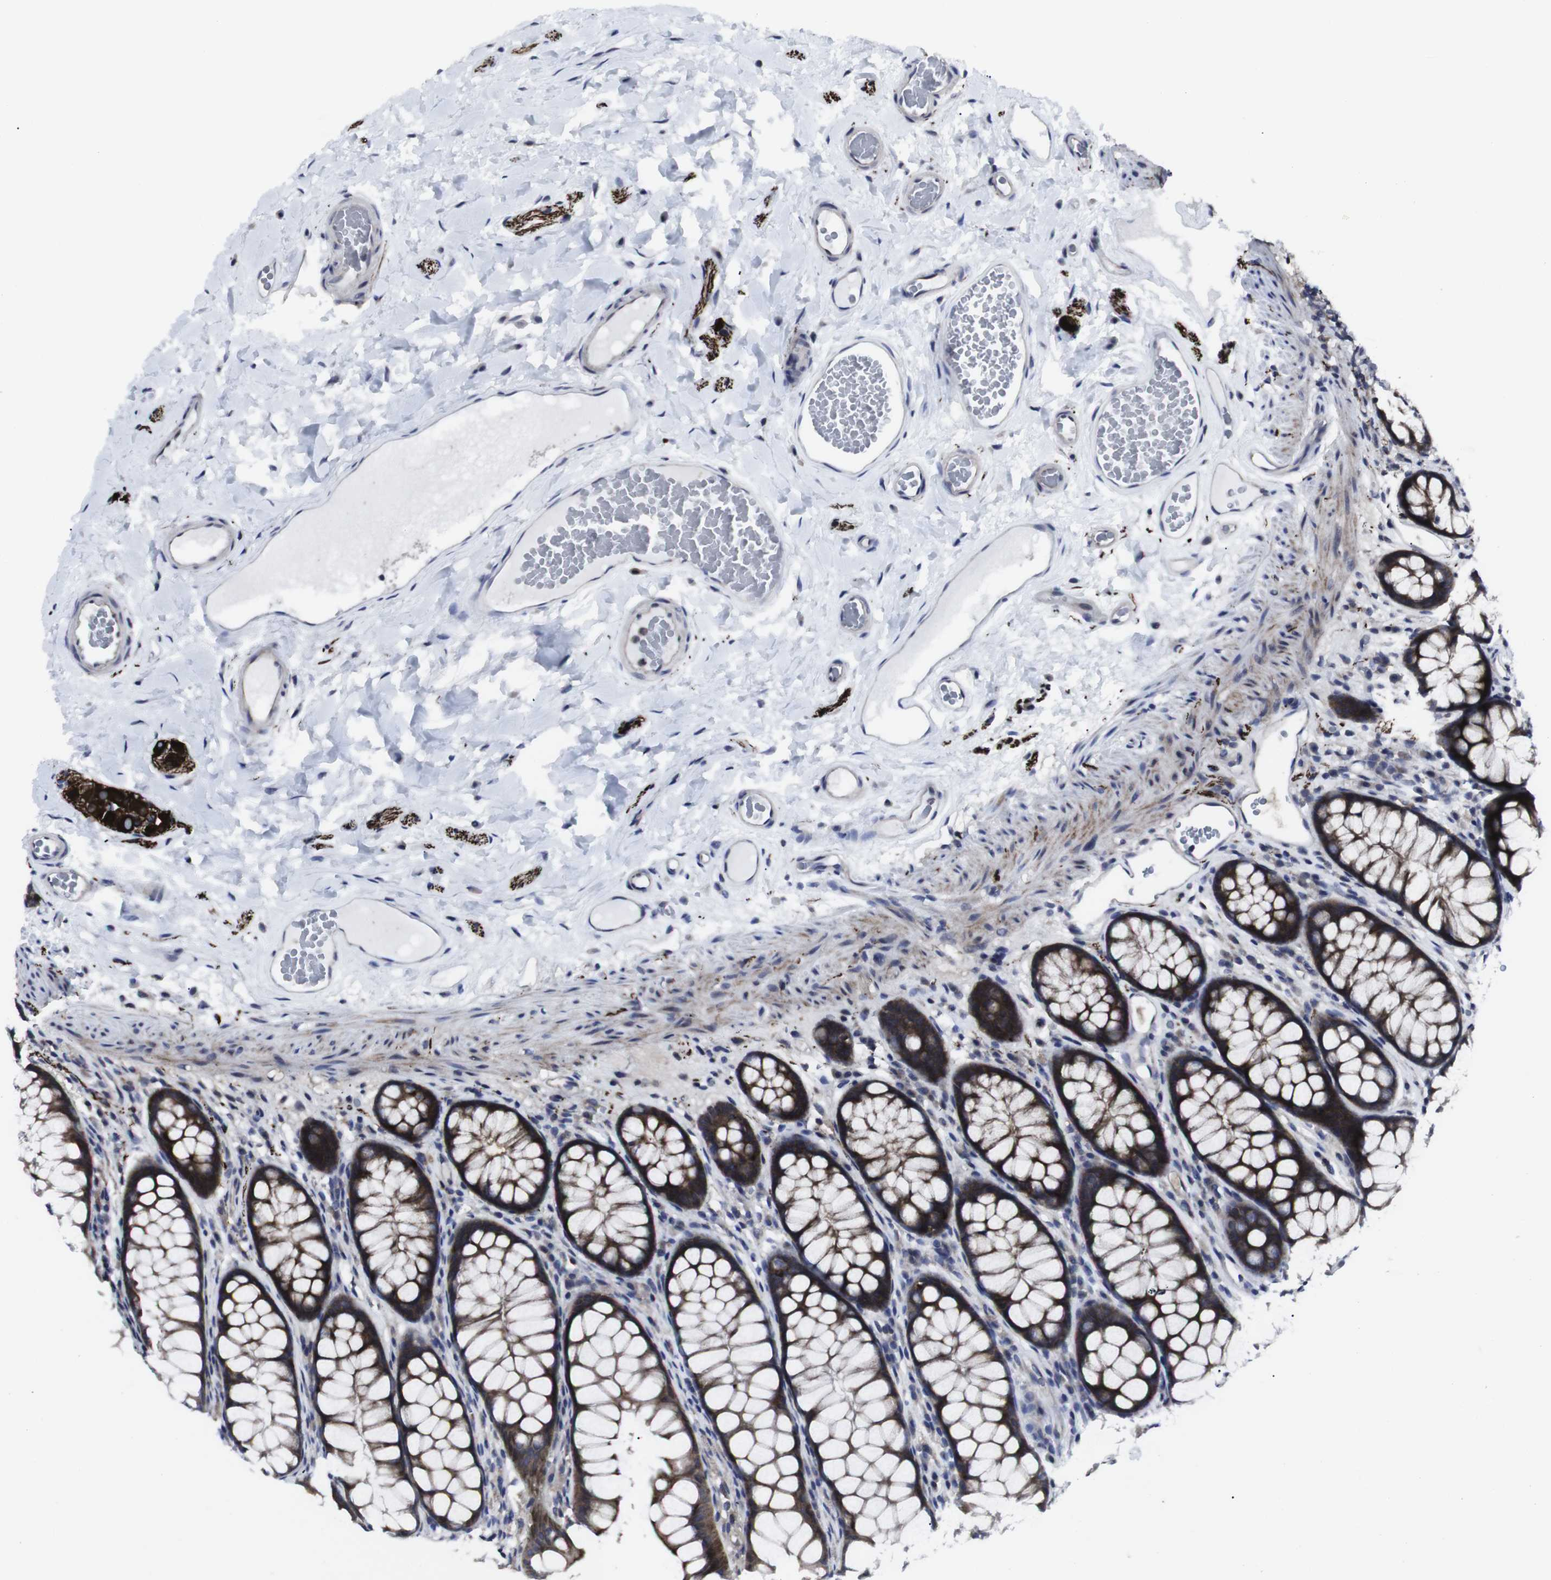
{"staining": {"intensity": "negative", "quantity": "none", "location": "none"}, "tissue": "colon", "cell_type": "Endothelial cells", "image_type": "normal", "snomed": [{"axis": "morphology", "description": "Normal tissue, NOS"}, {"axis": "topography", "description": "Colon"}], "caption": "This is a micrograph of immunohistochemistry (IHC) staining of unremarkable colon, which shows no staining in endothelial cells. (Brightfield microscopy of DAB IHC at high magnification).", "gene": "HPRT1", "patient": {"sex": "female", "age": 55}}